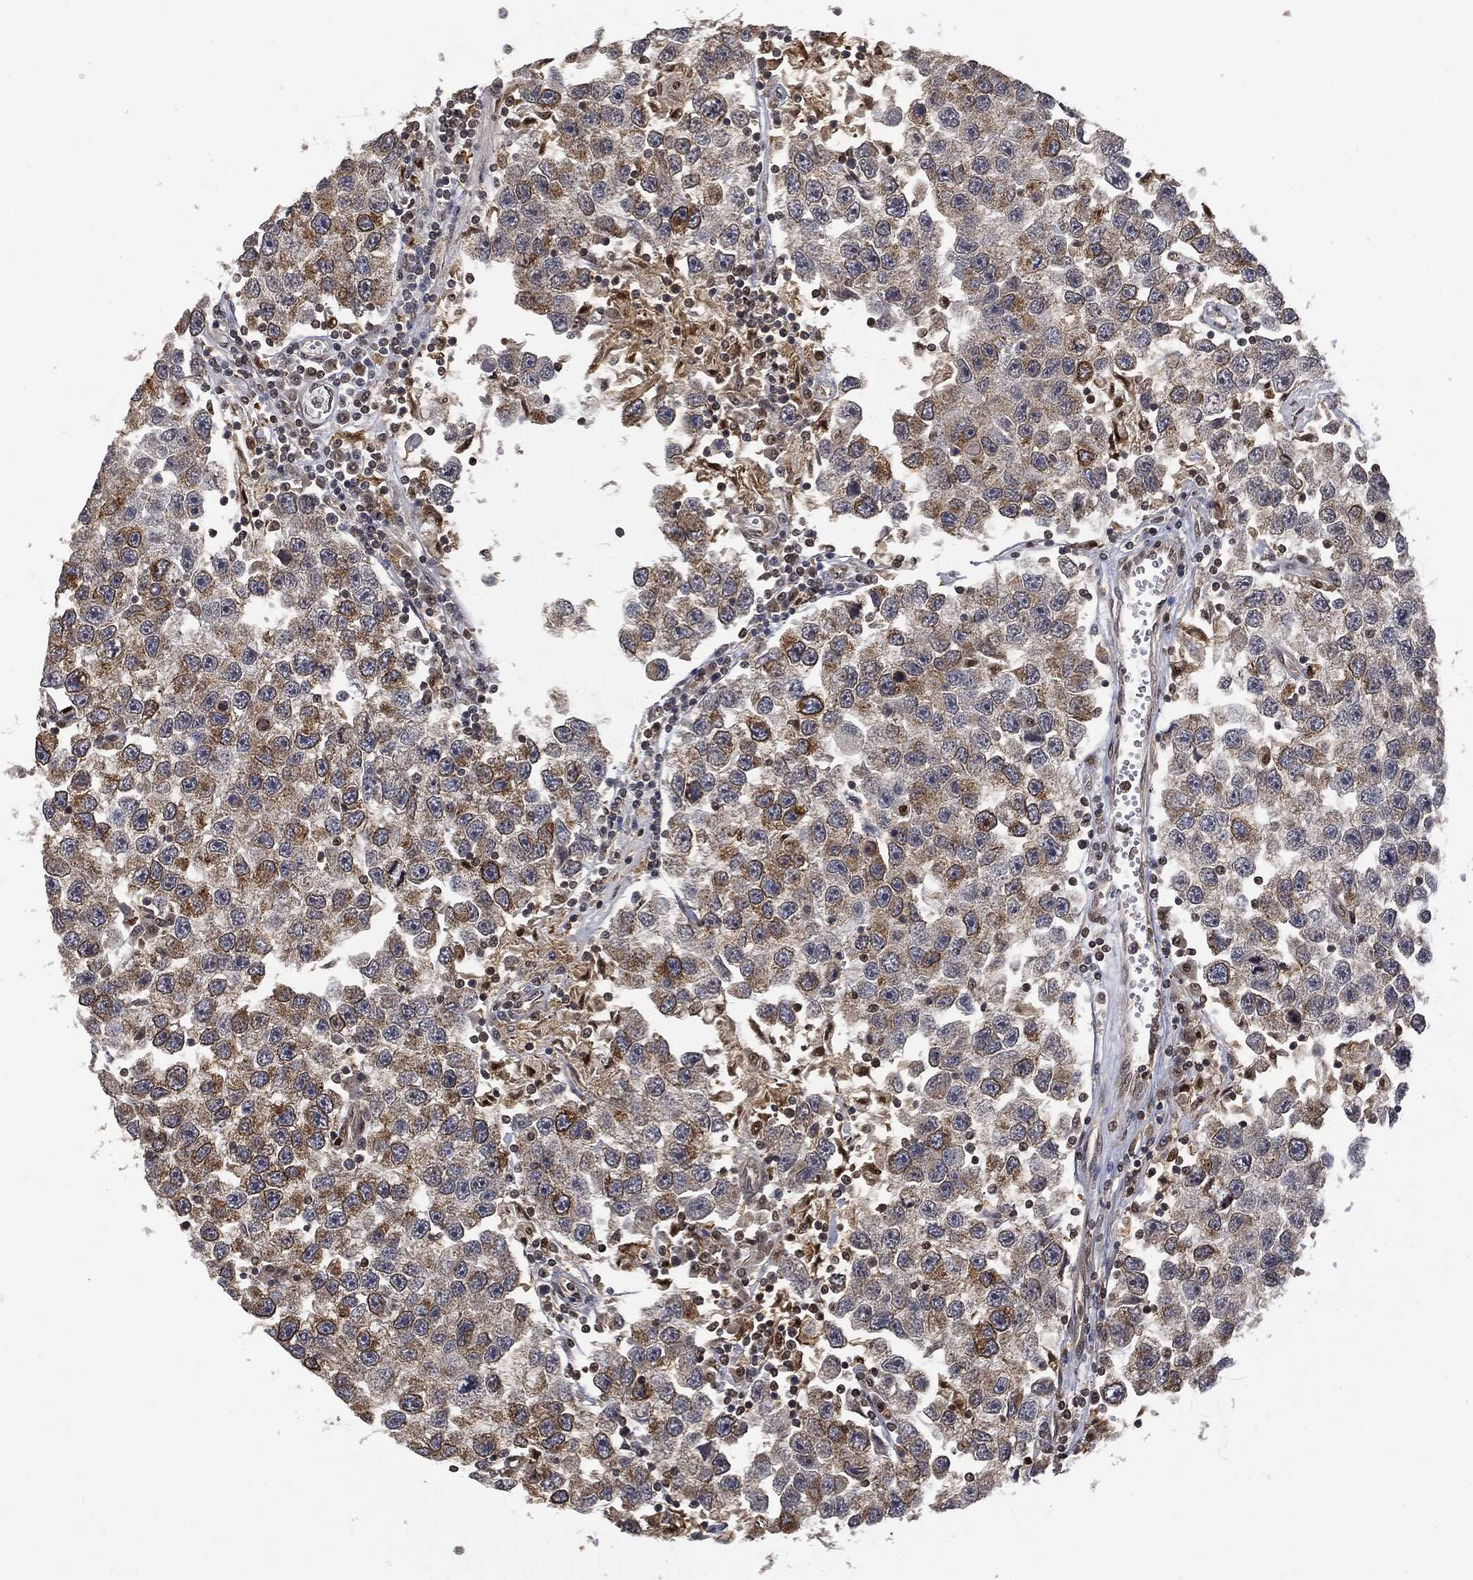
{"staining": {"intensity": "moderate", "quantity": "<25%", "location": "cytoplasmic/membranous"}, "tissue": "testis cancer", "cell_type": "Tumor cells", "image_type": "cancer", "snomed": [{"axis": "morphology", "description": "Seminoma, NOS"}, {"axis": "topography", "description": "Testis"}], "caption": "Testis seminoma stained with a brown dye demonstrates moderate cytoplasmic/membranous positive positivity in about <25% of tumor cells.", "gene": "PSMB10", "patient": {"sex": "male", "age": 26}}